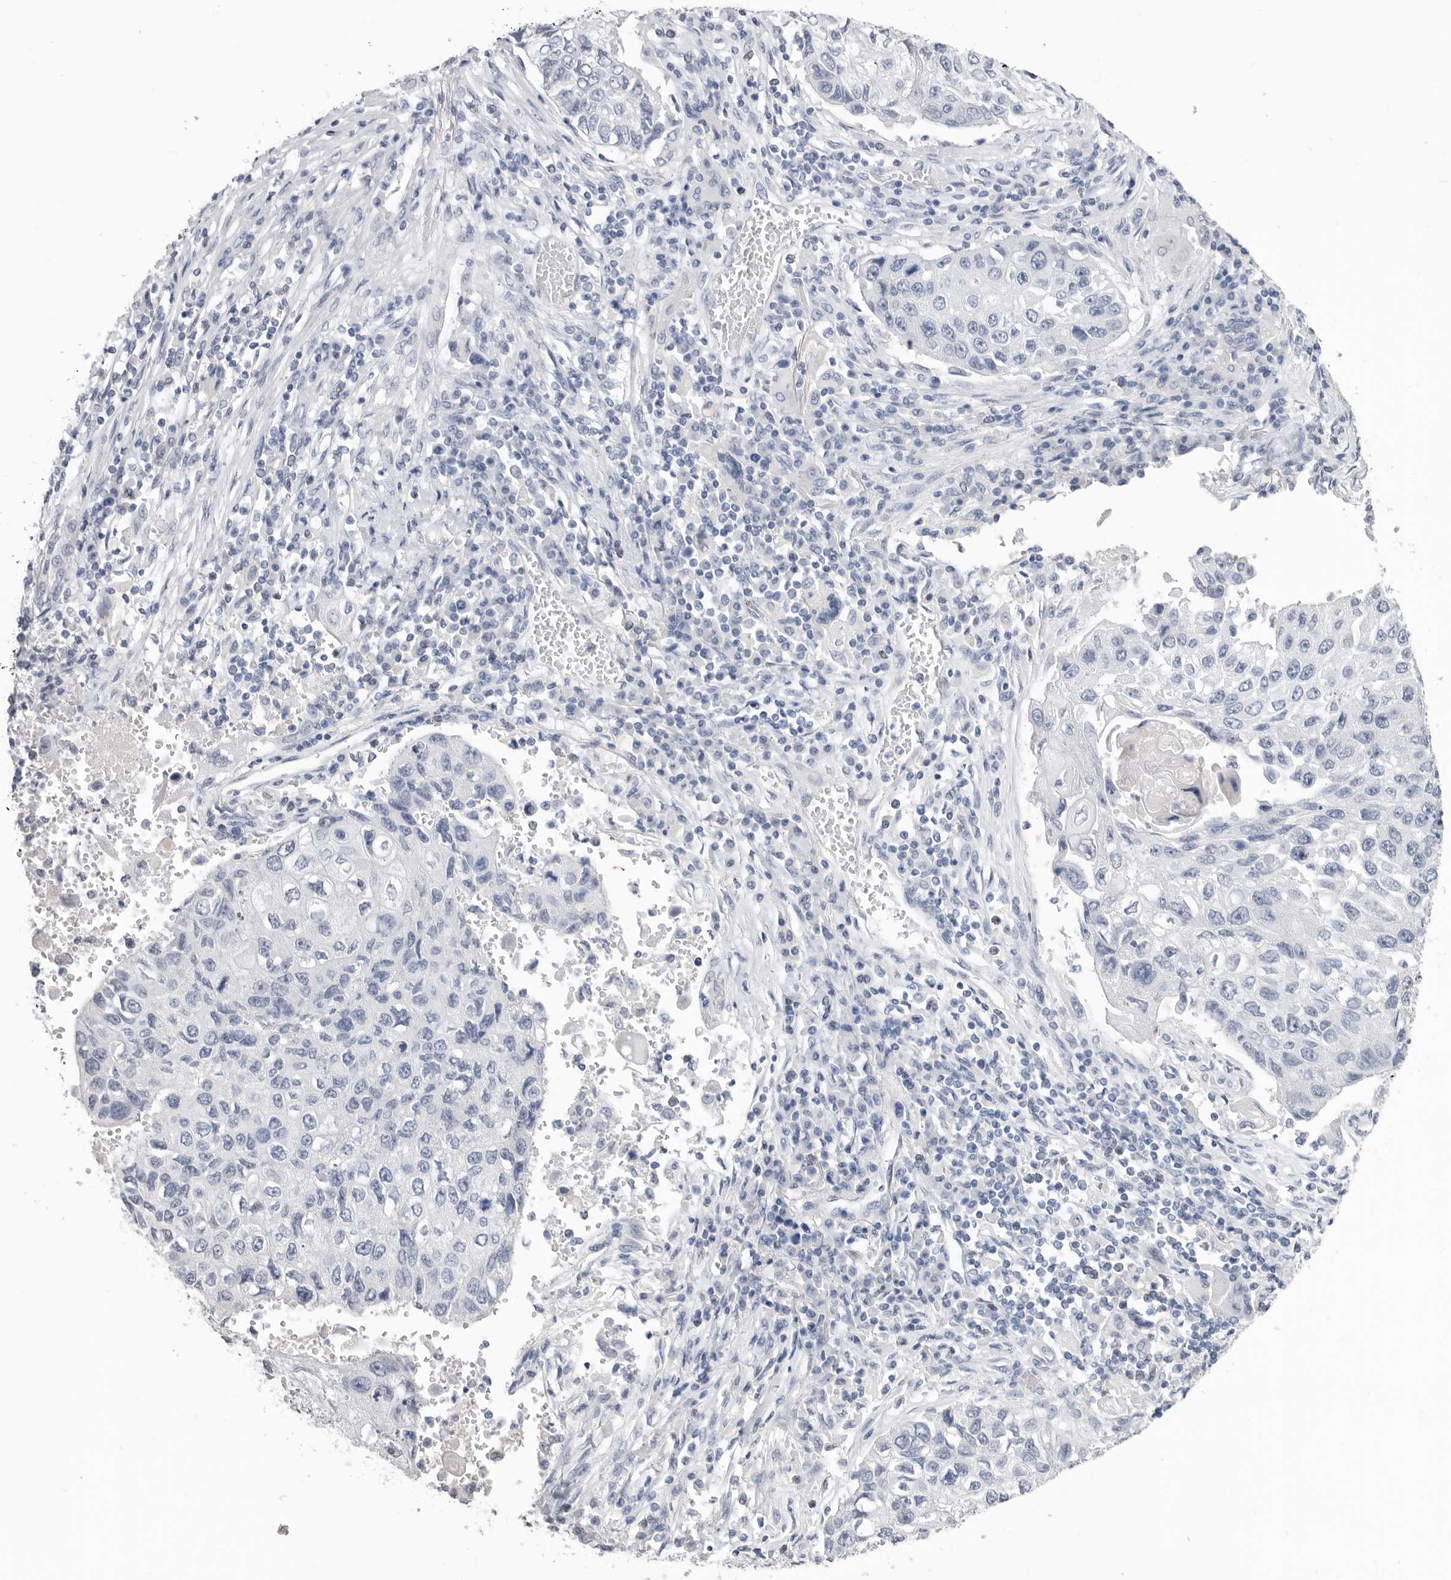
{"staining": {"intensity": "negative", "quantity": "none", "location": "none"}, "tissue": "lung cancer", "cell_type": "Tumor cells", "image_type": "cancer", "snomed": [{"axis": "morphology", "description": "Squamous cell carcinoma, NOS"}, {"axis": "topography", "description": "Lung"}], "caption": "Lung cancer was stained to show a protein in brown. There is no significant staining in tumor cells.", "gene": "APOA2", "patient": {"sex": "male", "age": 61}}